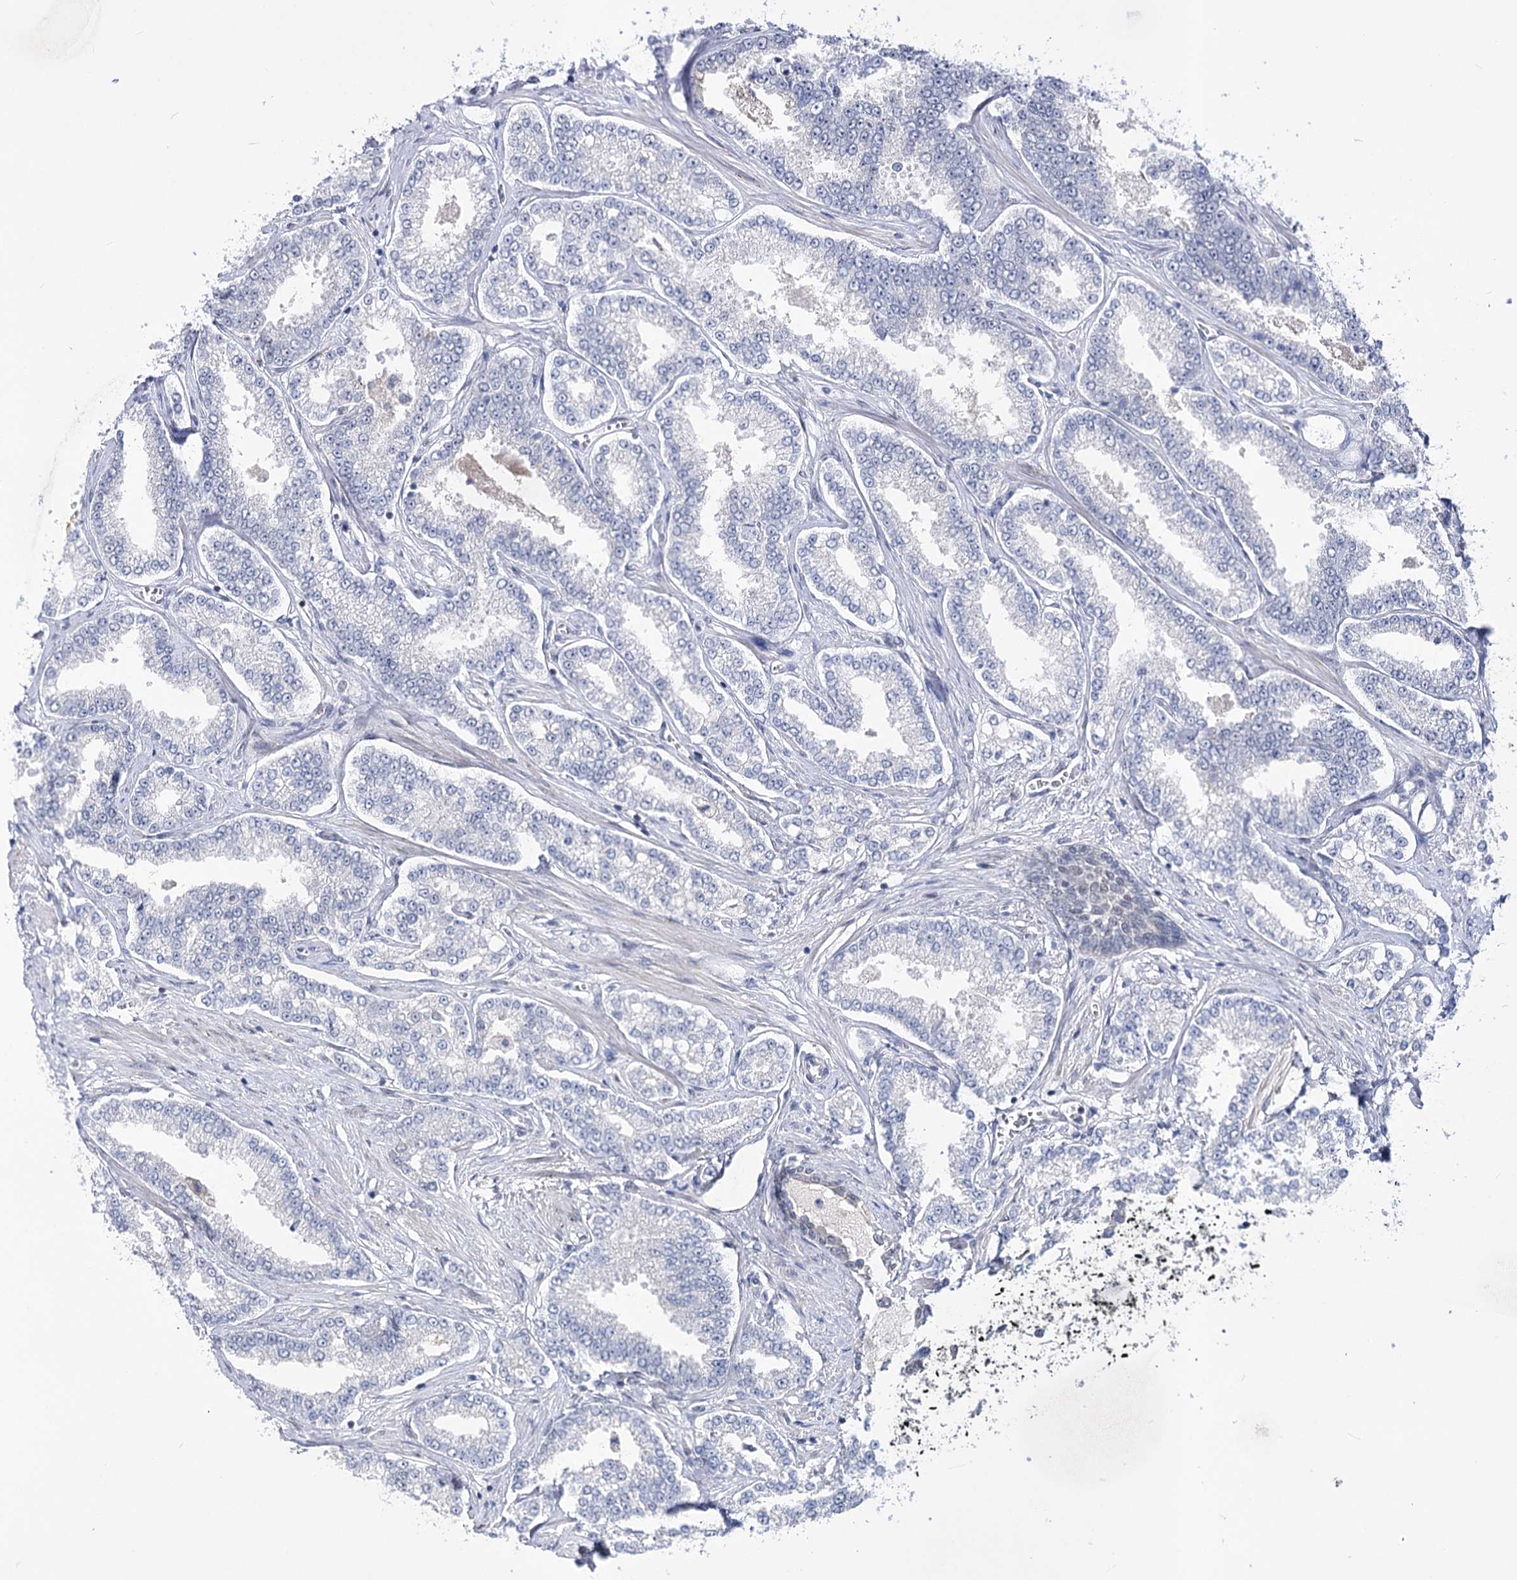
{"staining": {"intensity": "negative", "quantity": "none", "location": "none"}, "tissue": "prostate cancer", "cell_type": "Tumor cells", "image_type": "cancer", "snomed": [{"axis": "morphology", "description": "Normal tissue, NOS"}, {"axis": "morphology", "description": "Adenocarcinoma, High grade"}, {"axis": "topography", "description": "Prostate"}], "caption": "Prostate cancer was stained to show a protein in brown. There is no significant expression in tumor cells.", "gene": "ATP10B", "patient": {"sex": "male", "age": 83}}